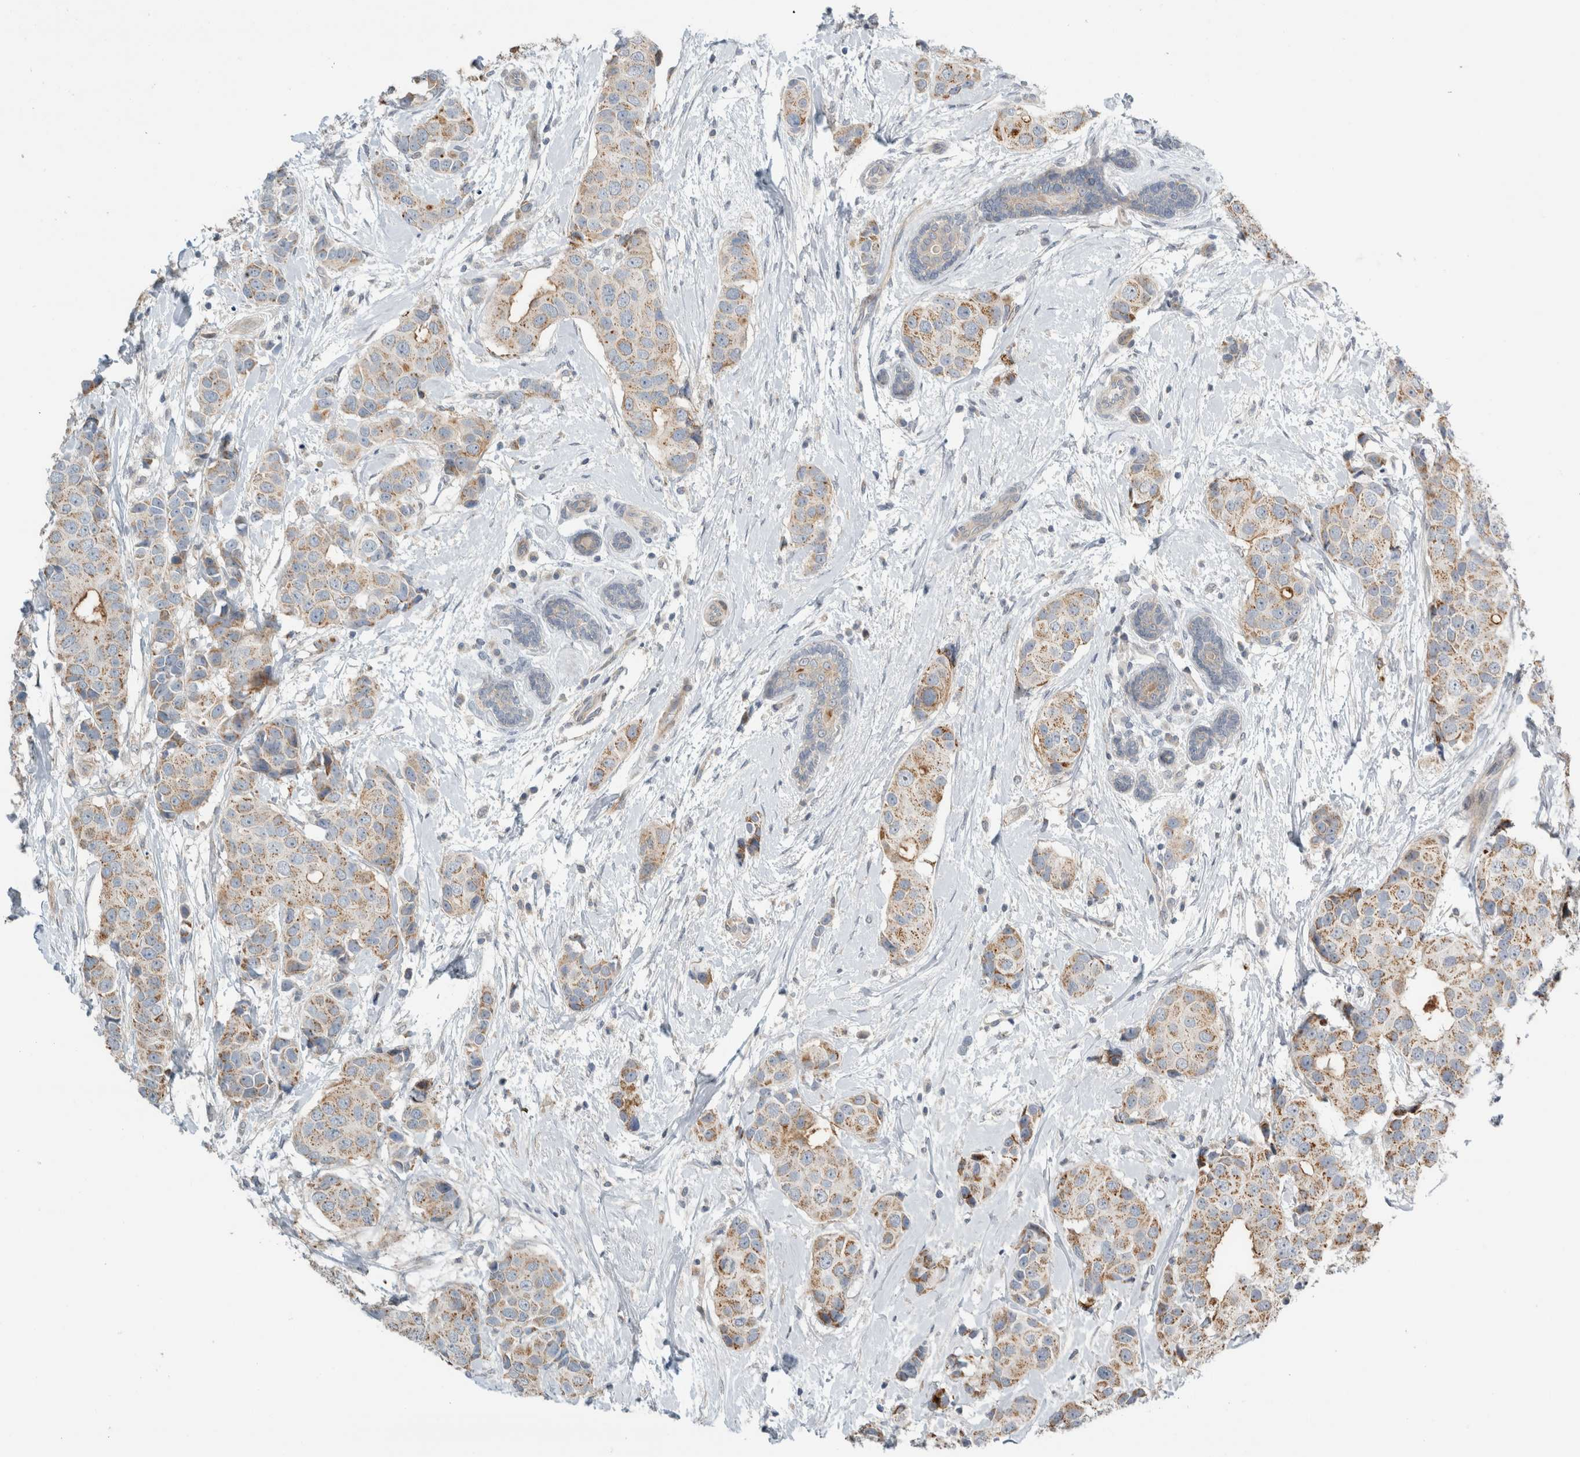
{"staining": {"intensity": "moderate", "quantity": ">75%", "location": "cytoplasmic/membranous"}, "tissue": "breast cancer", "cell_type": "Tumor cells", "image_type": "cancer", "snomed": [{"axis": "morphology", "description": "Normal tissue, NOS"}, {"axis": "morphology", "description": "Duct carcinoma"}, {"axis": "topography", "description": "Breast"}], "caption": "Breast infiltrating ductal carcinoma stained for a protein (brown) displays moderate cytoplasmic/membranous positive staining in approximately >75% of tumor cells.", "gene": "KPNA5", "patient": {"sex": "female", "age": 39}}